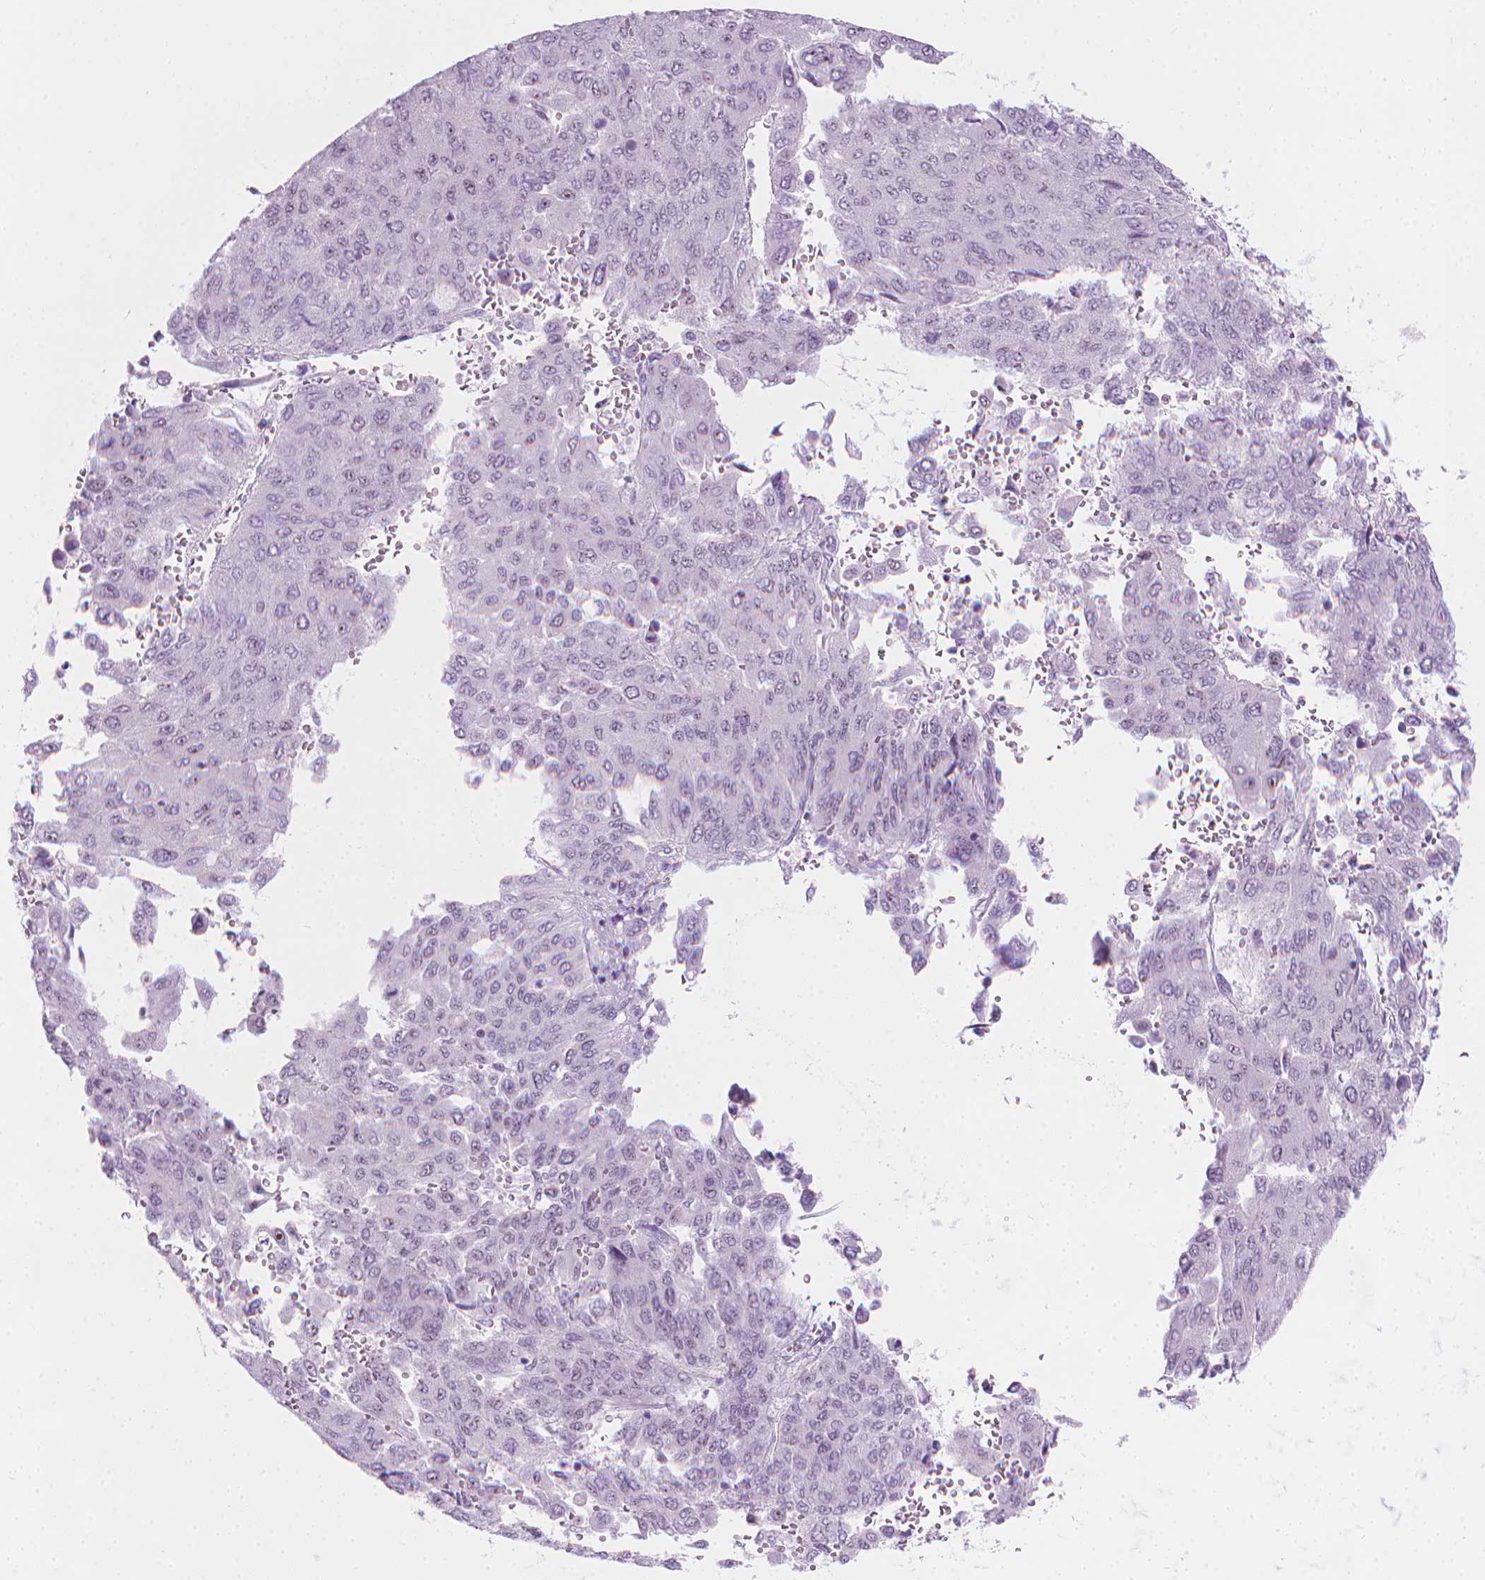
{"staining": {"intensity": "negative", "quantity": "none", "location": "none"}, "tissue": "liver cancer", "cell_type": "Tumor cells", "image_type": "cancer", "snomed": [{"axis": "morphology", "description": "Carcinoma, Hepatocellular, NOS"}, {"axis": "topography", "description": "Liver"}], "caption": "High power microscopy image of an immunohistochemistry micrograph of hepatocellular carcinoma (liver), revealing no significant expression in tumor cells. (DAB (3,3'-diaminobenzidine) immunohistochemistry (IHC) with hematoxylin counter stain).", "gene": "NOL7", "patient": {"sex": "female", "age": 41}}